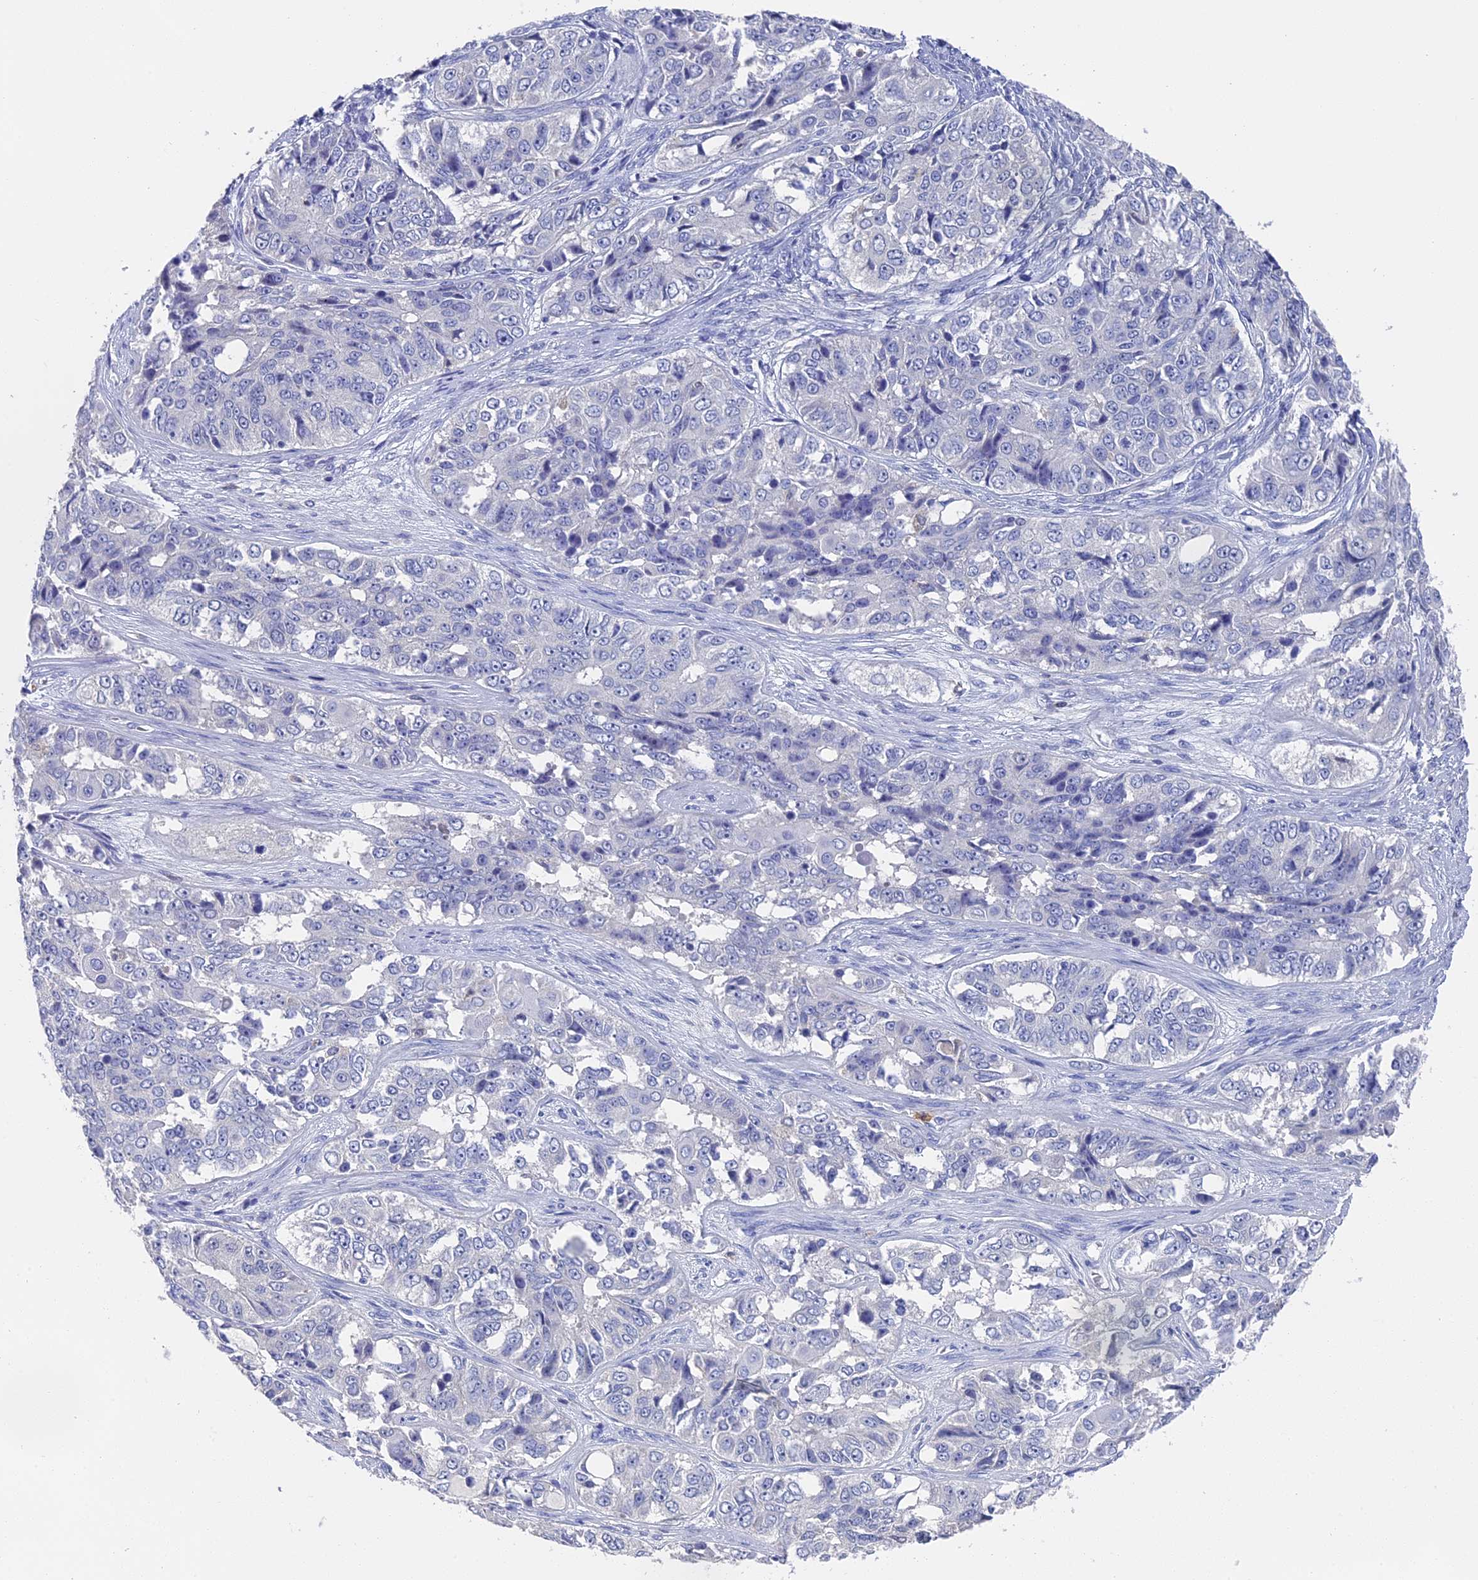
{"staining": {"intensity": "negative", "quantity": "none", "location": "none"}, "tissue": "ovarian cancer", "cell_type": "Tumor cells", "image_type": "cancer", "snomed": [{"axis": "morphology", "description": "Carcinoma, endometroid"}, {"axis": "topography", "description": "Ovary"}], "caption": "Immunohistochemical staining of human ovarian cancer (endometroid carcinoma) reveals no significant staining in tumor cells.", "gene": "NCF4", "patient": {"sex": "female", "age": 51}}